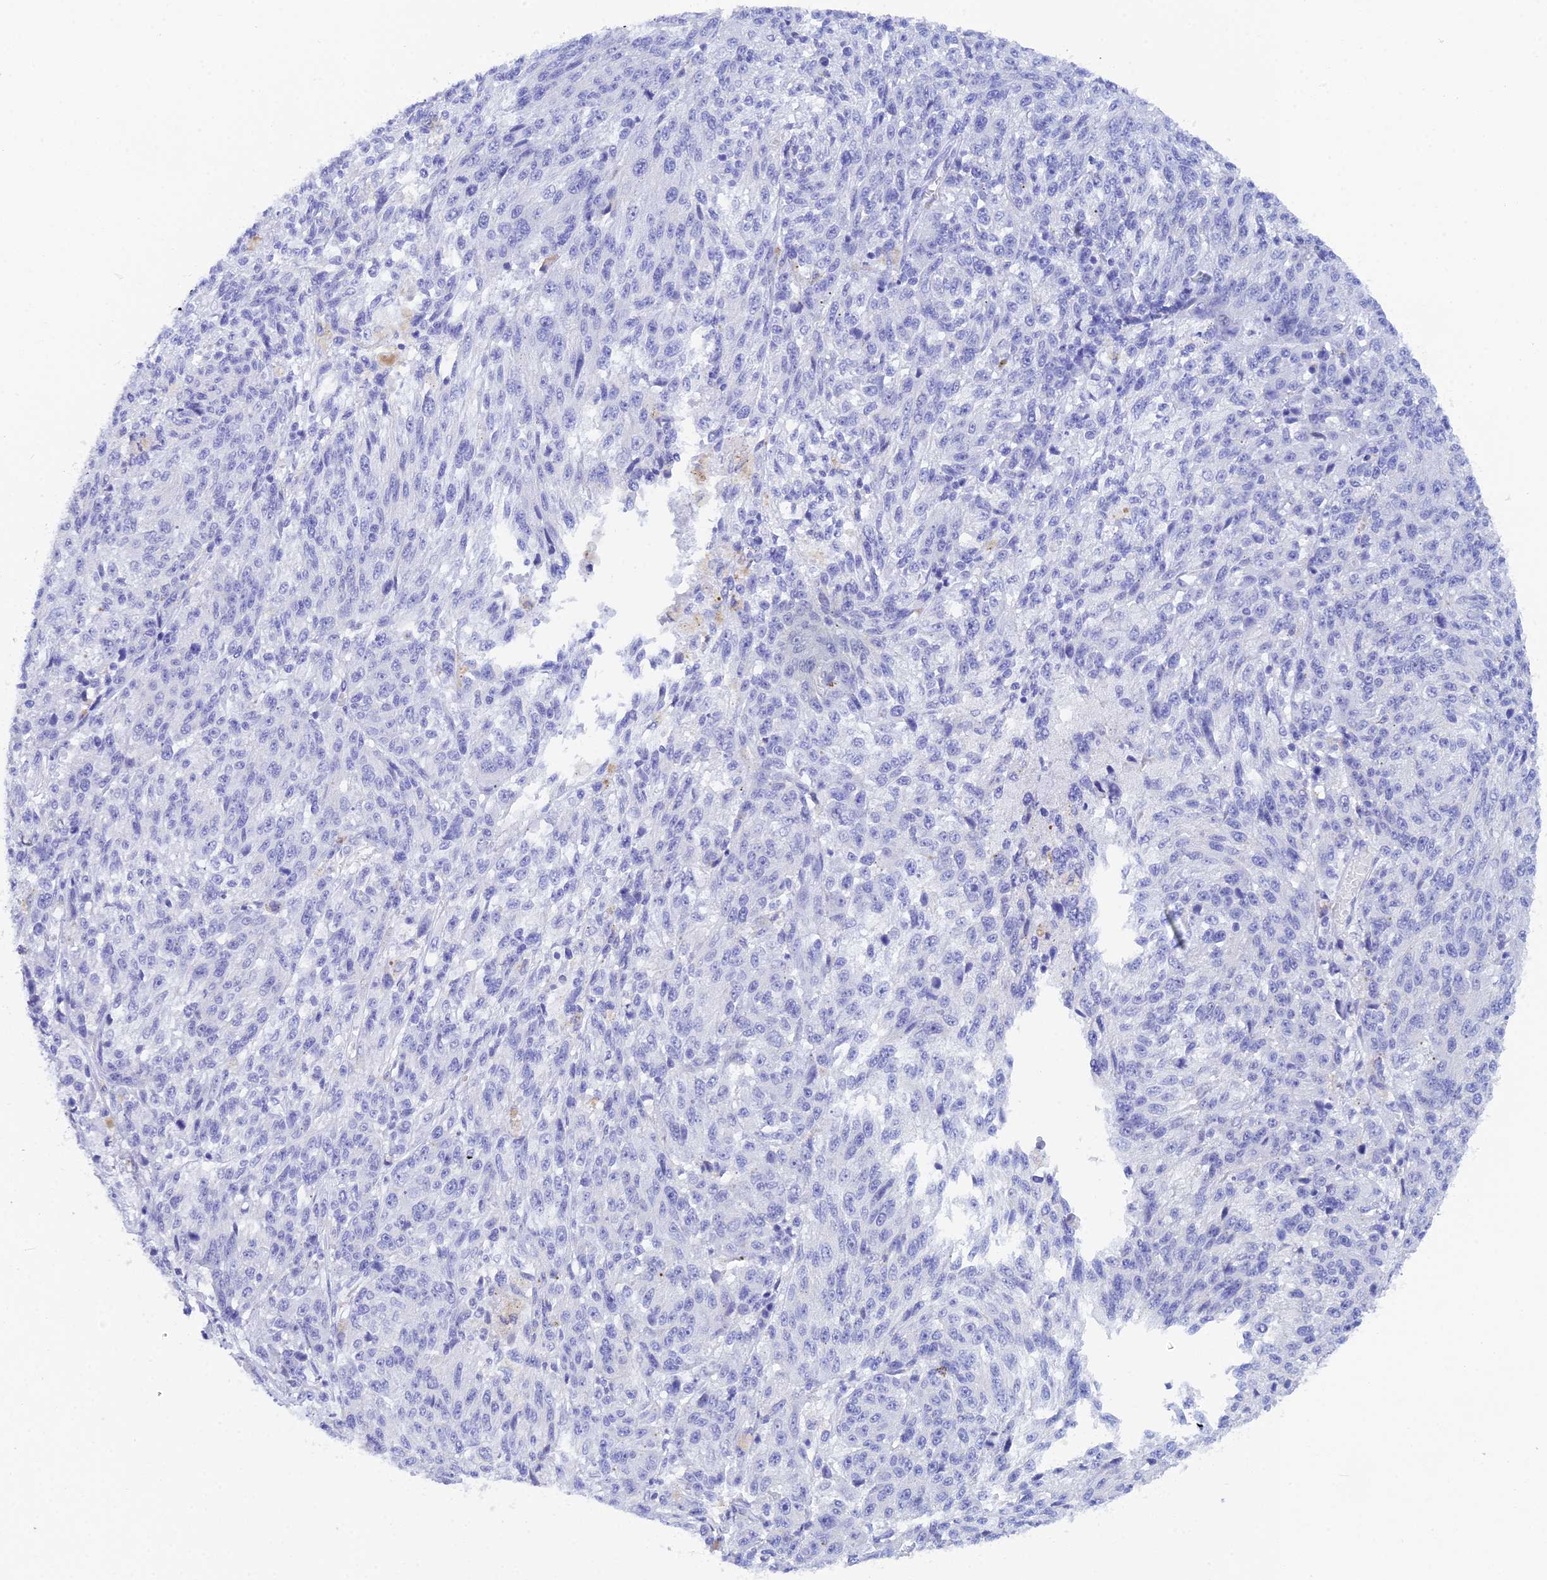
{"staining": {"intensity": "negative", "quantity": "none", "location": "none"}, "tissue": "melanoma", "cell_type": "Tumor cells", "image_type": "cancer", "snomed": [{"axis": "morphology", "description": "Malignant melanoma, NOS"}, {"axis": "topography", "description": "Skin"}], "caption": "Malignant melanoma was stained to show a protein in brown. There is no significant staining in tumor cells. (DAB IHC visualized using brightfield microscopy, high magnification).", "gene": "REG1A", "patient": {"sex": "male", "age": 53}}